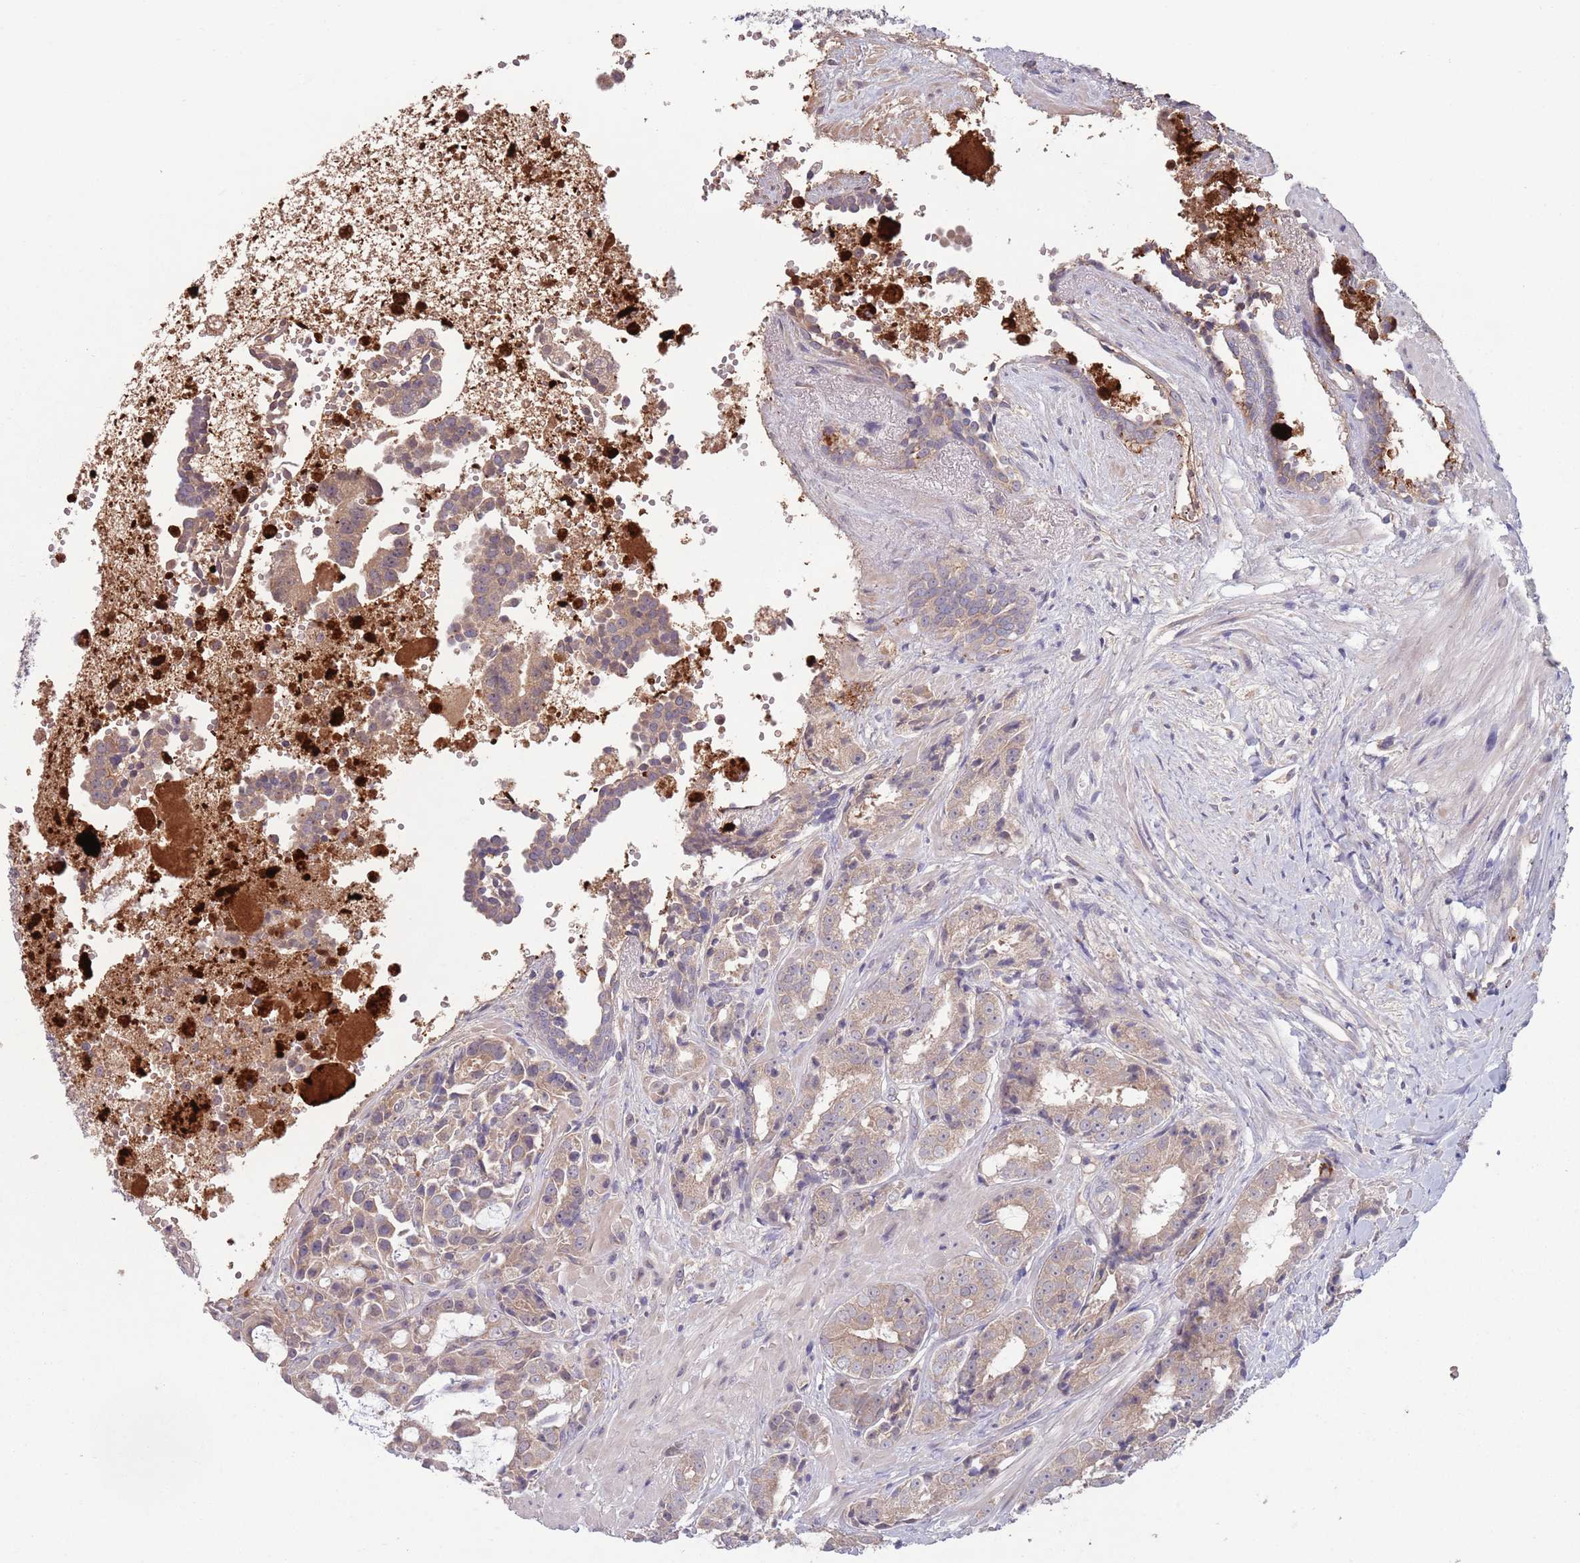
{"staining": {"intensity": "weak", "quantity": "<25%", "location": "cytoplasmic/membranous"}, "tissue": "prostate cancer", "cell_type": "Tumor cells", "image_type": "cancer", "snomed": [{"axis": "morphology", "description": "Adenocarcinoma, High grade"}, {"axis": "topography", "description": "Prostate"}], "caption": "A micrograph of high-grade adenocarcinoma (prostate) stained for a protein demonstrates no brown staining in tumor cells. (Brightfield microscopy of DAB IHC at high magnification).", "gene": "TYW1", "patient": {"sex": "male", "age": 71}}